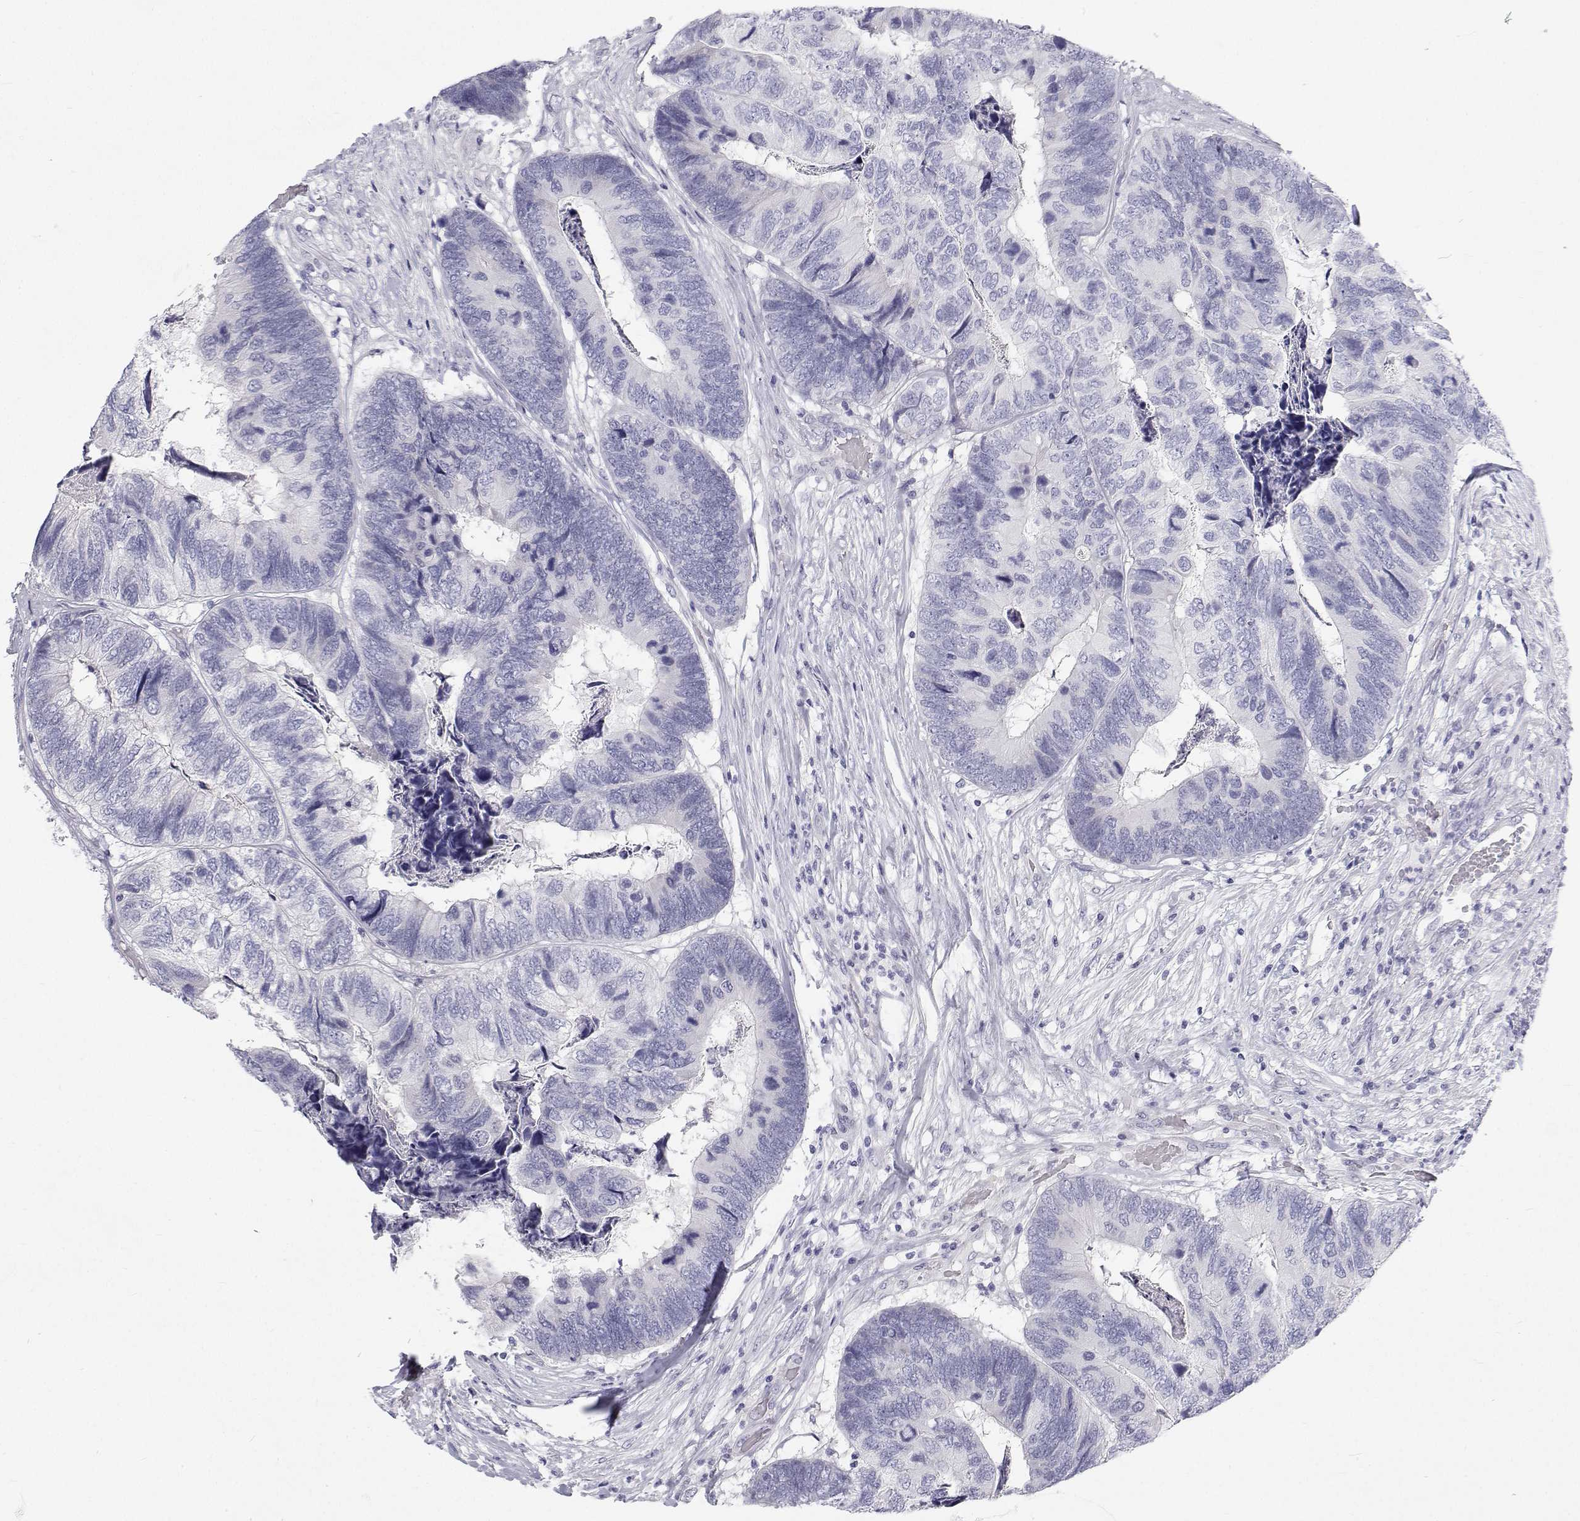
{"staining": {"intensity": "negative", "quantity": "none", "location": "none"}, "tissue": "colorectal cancer", "cell_type": "Tumor cells", "image_type": "cancer", "snomed": [{"axis": "morphology", "description": "Adenocarcinoma, NOS"}, {"axis": "topography", "description": "Colon"}], "caption": "Human adenocarcinoma (colorectal) stained for a protein using IHC demonstrates no staining in tumor cells.", "gene": "TTN", "patient": {"sex": "female", "age": 67}}